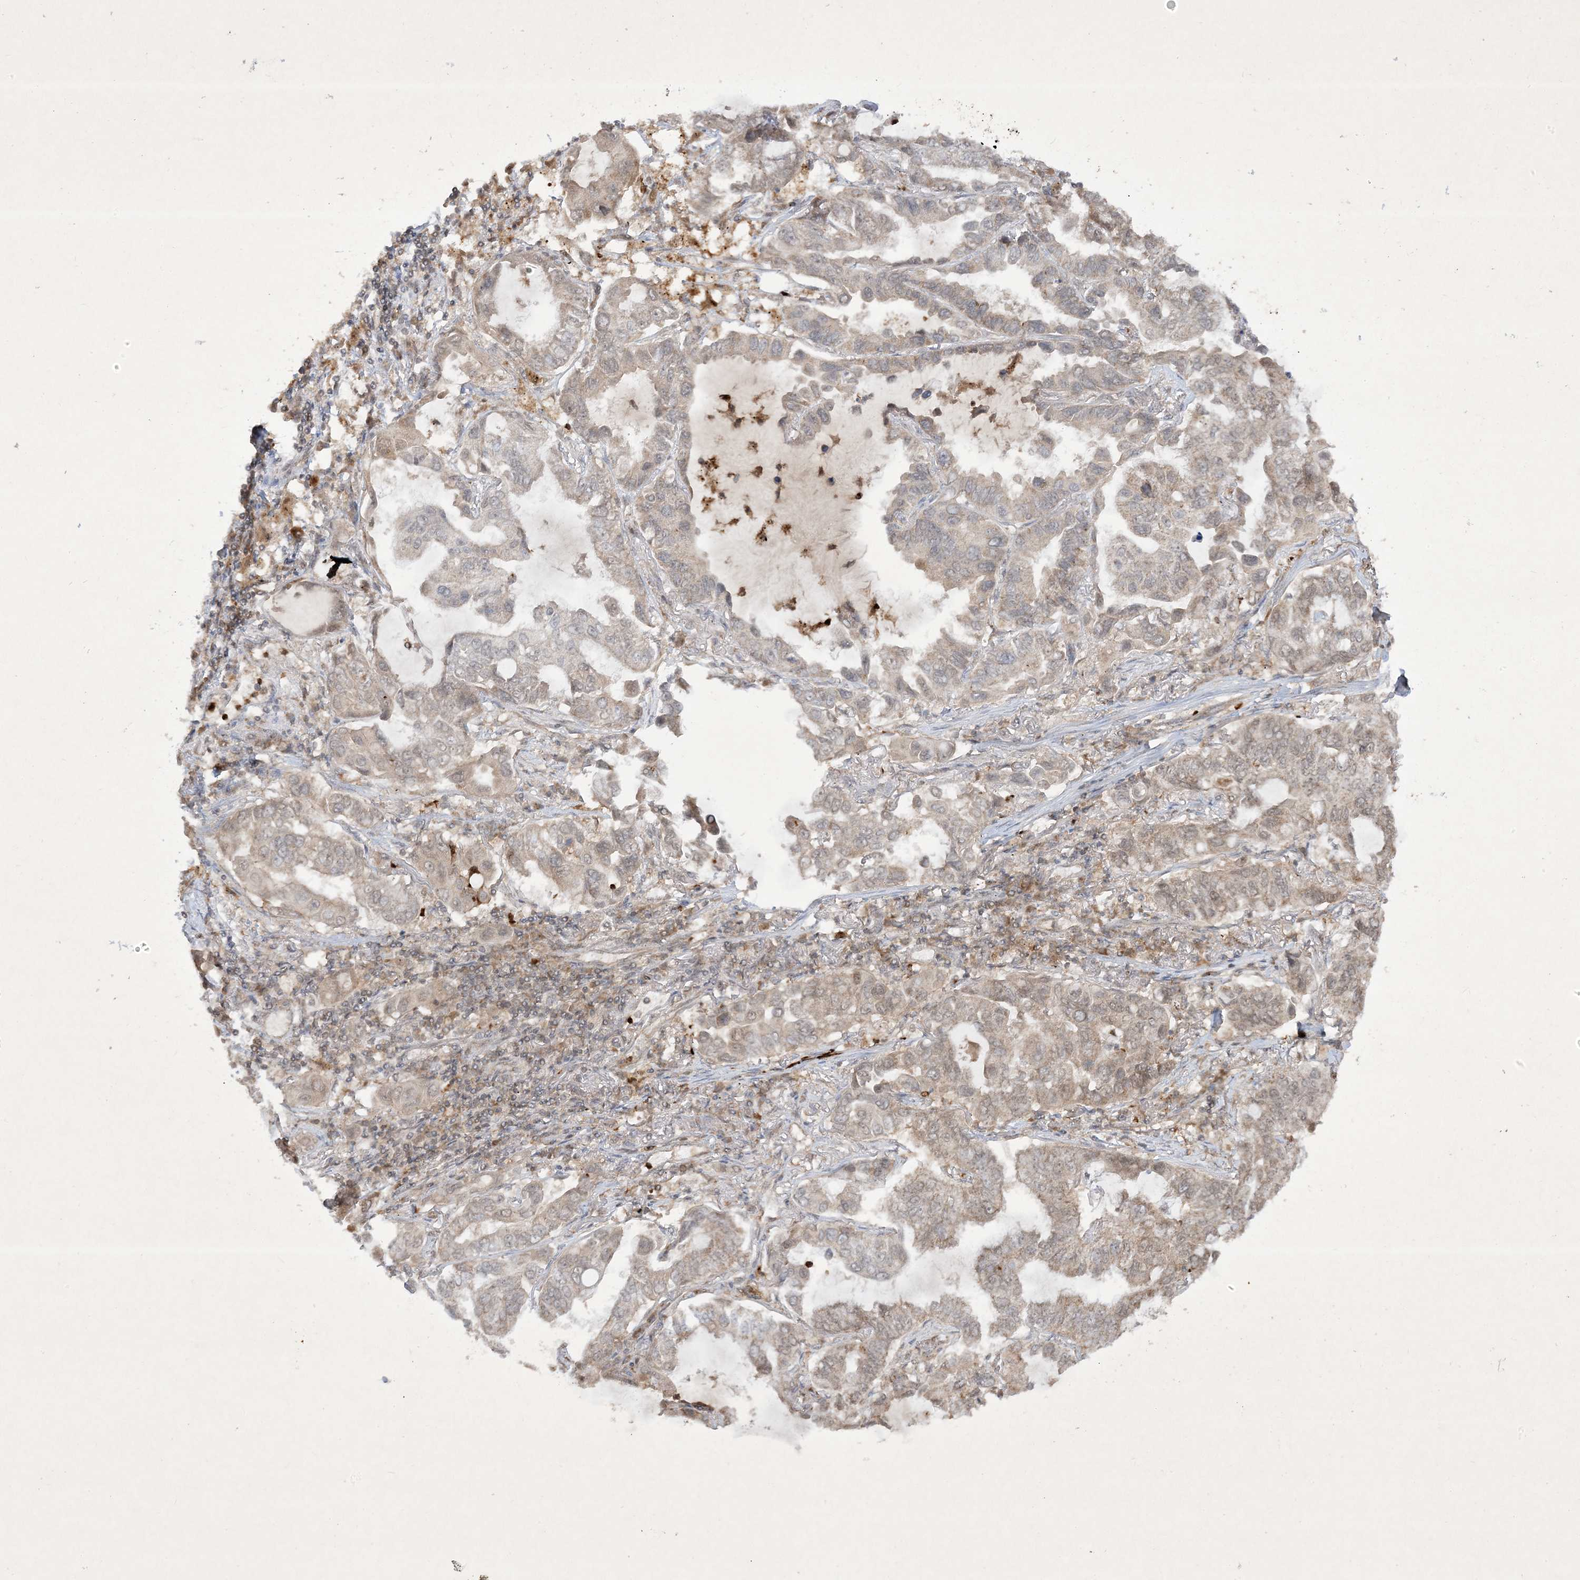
{"staining": {"intensity": "negative", "quantity": "none", "location": "none"}, "tissue": "lung cancer", "cell_type": "Tumor cells", "image_type": "cancer", "snomed": [{"axis": "morphology", "description": "Adenocarcinoma, NOS"}, {"axis": "topography", "description": "Lung"}], "caption": "The histopathology image displays no significant staining in tumor cells of adenocarcinoma (lung).", "gene": "ZNF213", "patient": {"sex": "male", "age": 64}}